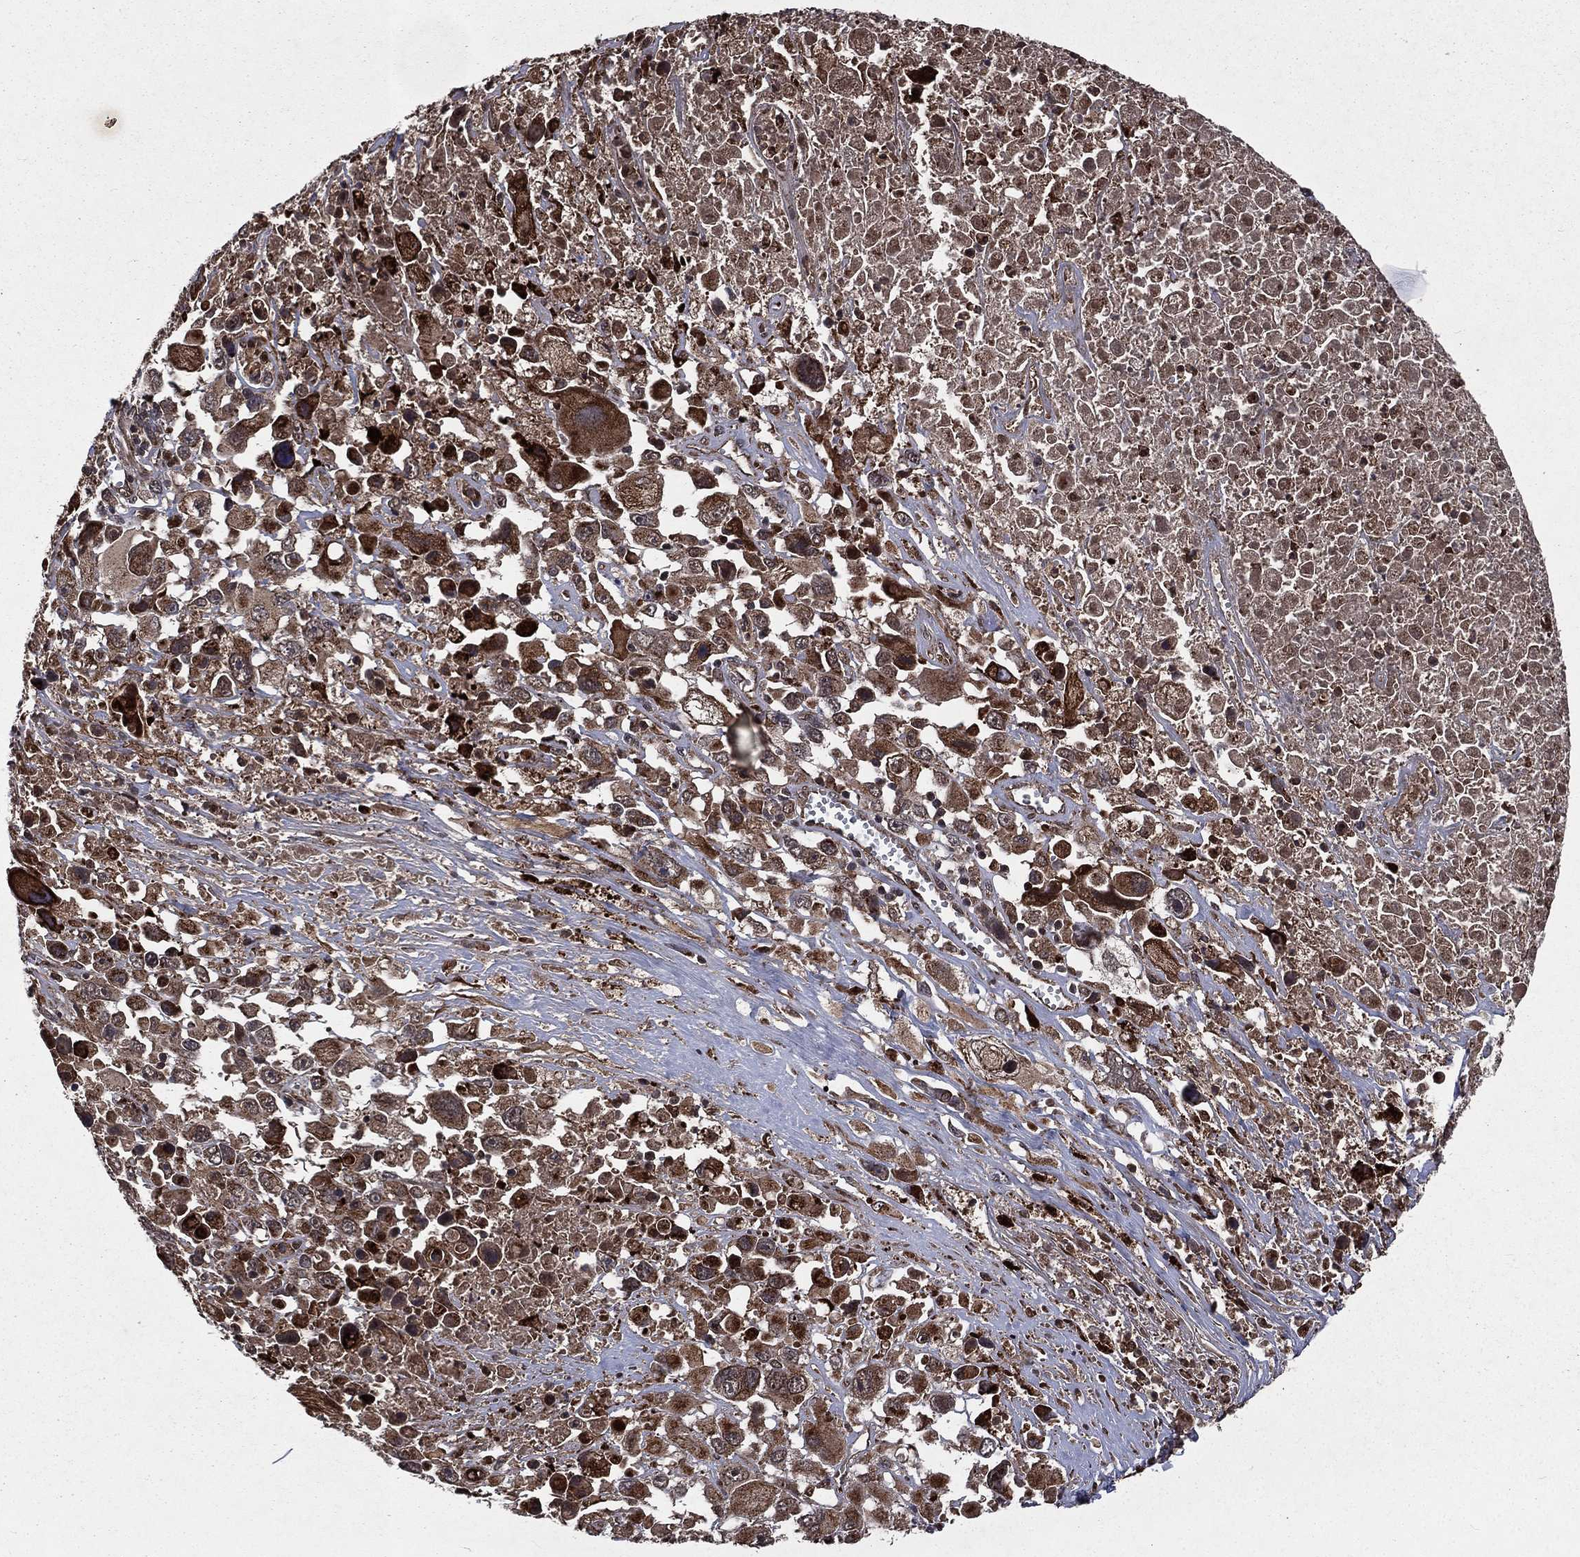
{"staining": {"intensity": "moderate", "quantity": ">75%", "location": "cytoplasmic/membranous"}, "tissue": "melanoma", "cell_type": "Tumor cells", "image_type": "cancer", "snomed": [{"axis": "morphology", "description": "Malignant melanoma, Metastatic site"}, {"axis": "topography", "description": "Soft tissue"}], "caption": "Protein analysis of malignant melanoma (metastatic site) tissue displays moderate cytoplasmic/membranous staining in about >75% of tumor cells.", "gene": "LENG8", "patient": {"sex": "male", "age": 50}}